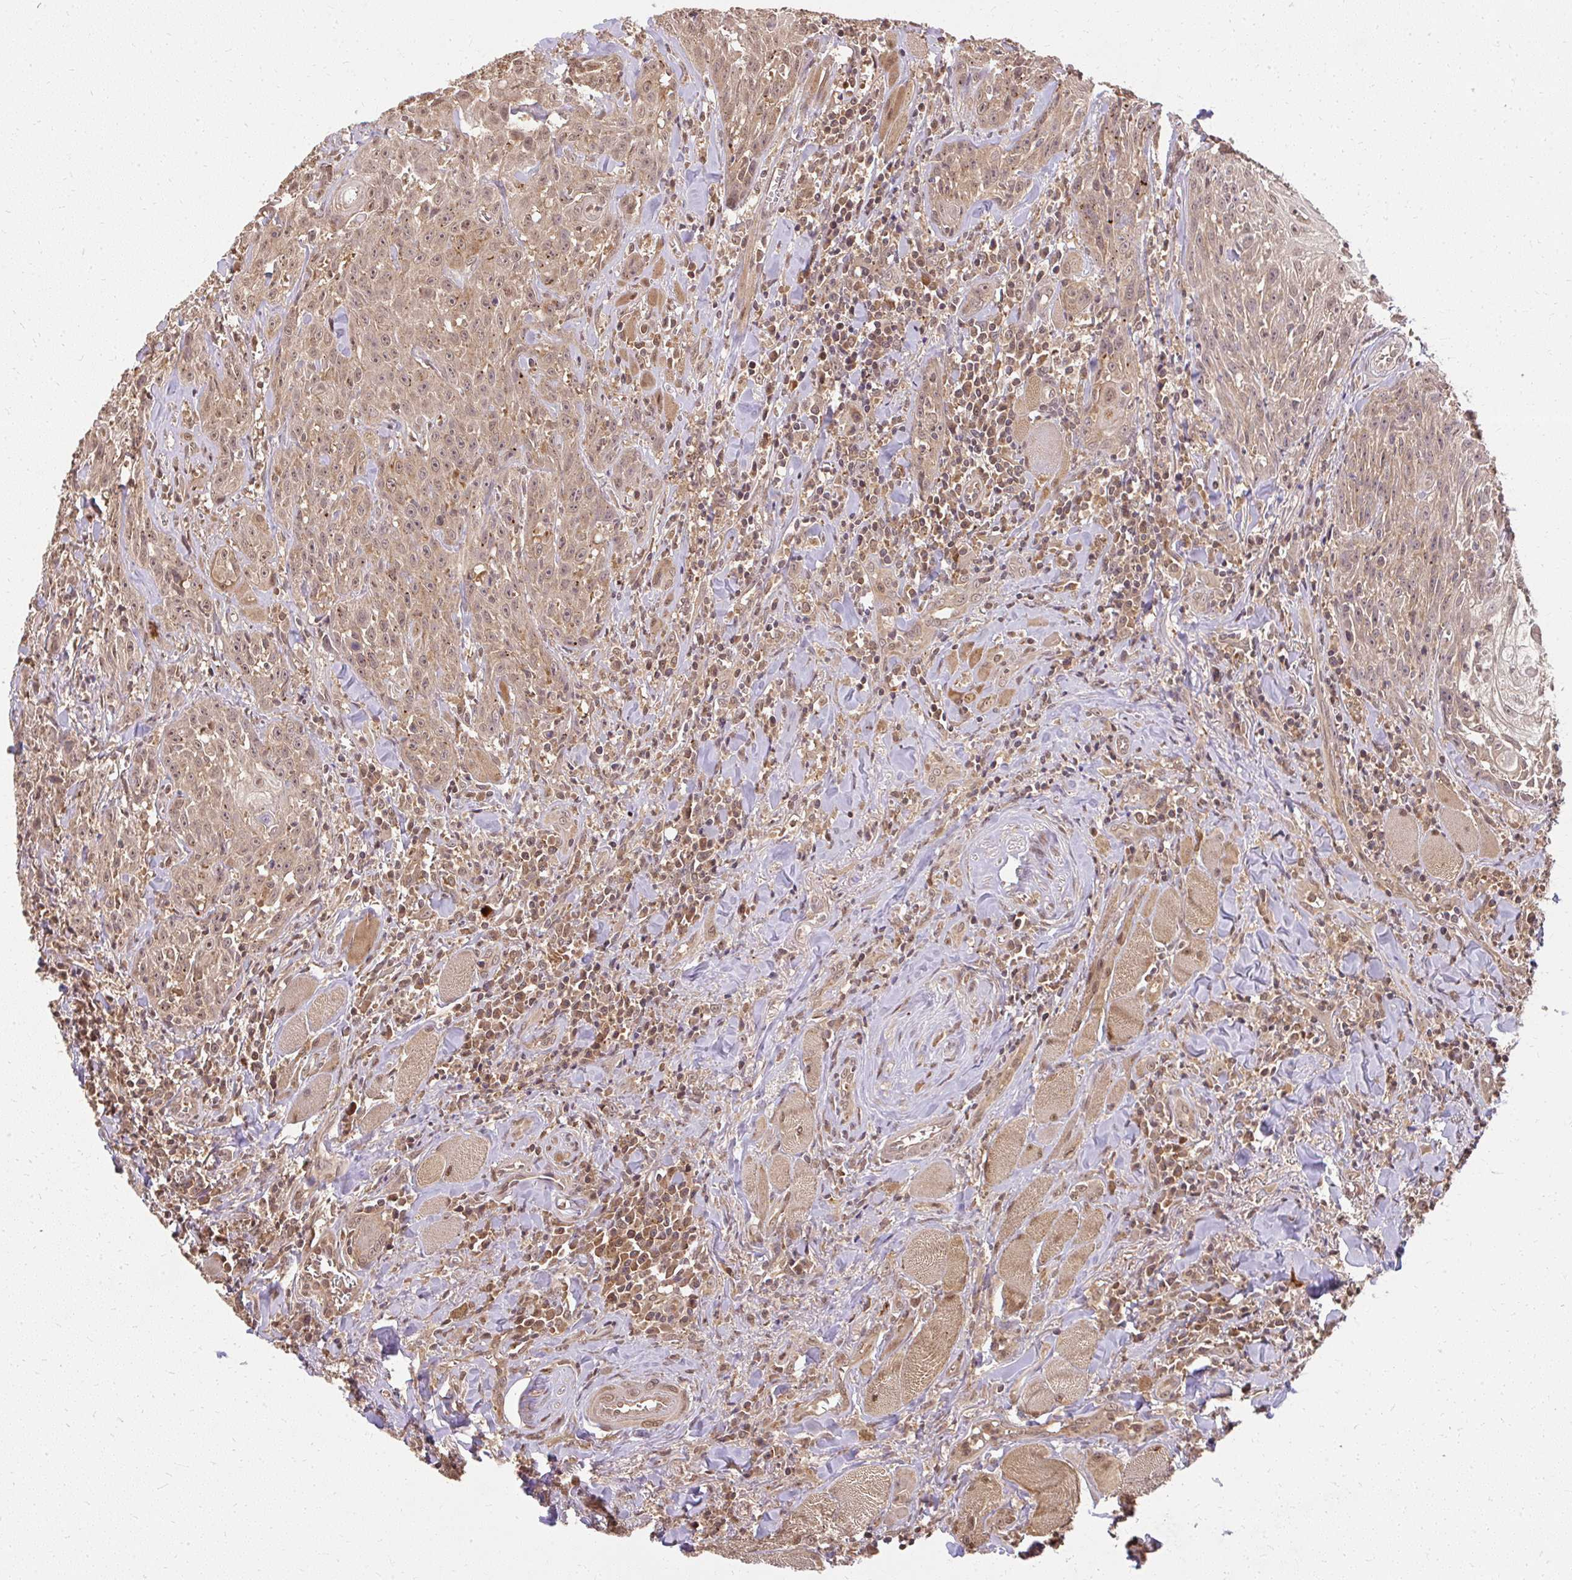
{"staining": {"intensity": "moderate", "quantity": ">75%", "location": "cytoplasmic/membranous,nuclear"}, "tissue": "head and neck cancer", "cell_type": "Tumor cells", "image_type": "cancer", "snomed": [{"axis": "morphology", "description": "Normal tissue, NOS"}, {"axis": "morphology", "description": "Squamous cell carcinoma, NOS"}, {"axis": "topography", "description": "Oral tissue"}, {"axis": "topography", "description": "Head-Neck"}], "caption": "IHC image of human head and neck cancer stained for a protein (brown), which displays medium levels of moderate cytoplasmic/membranous and nuclear positivity in approximately >75% of tumor cells.", "gene": "LARS2", "patient": {"sex": "female", "age": 70}}